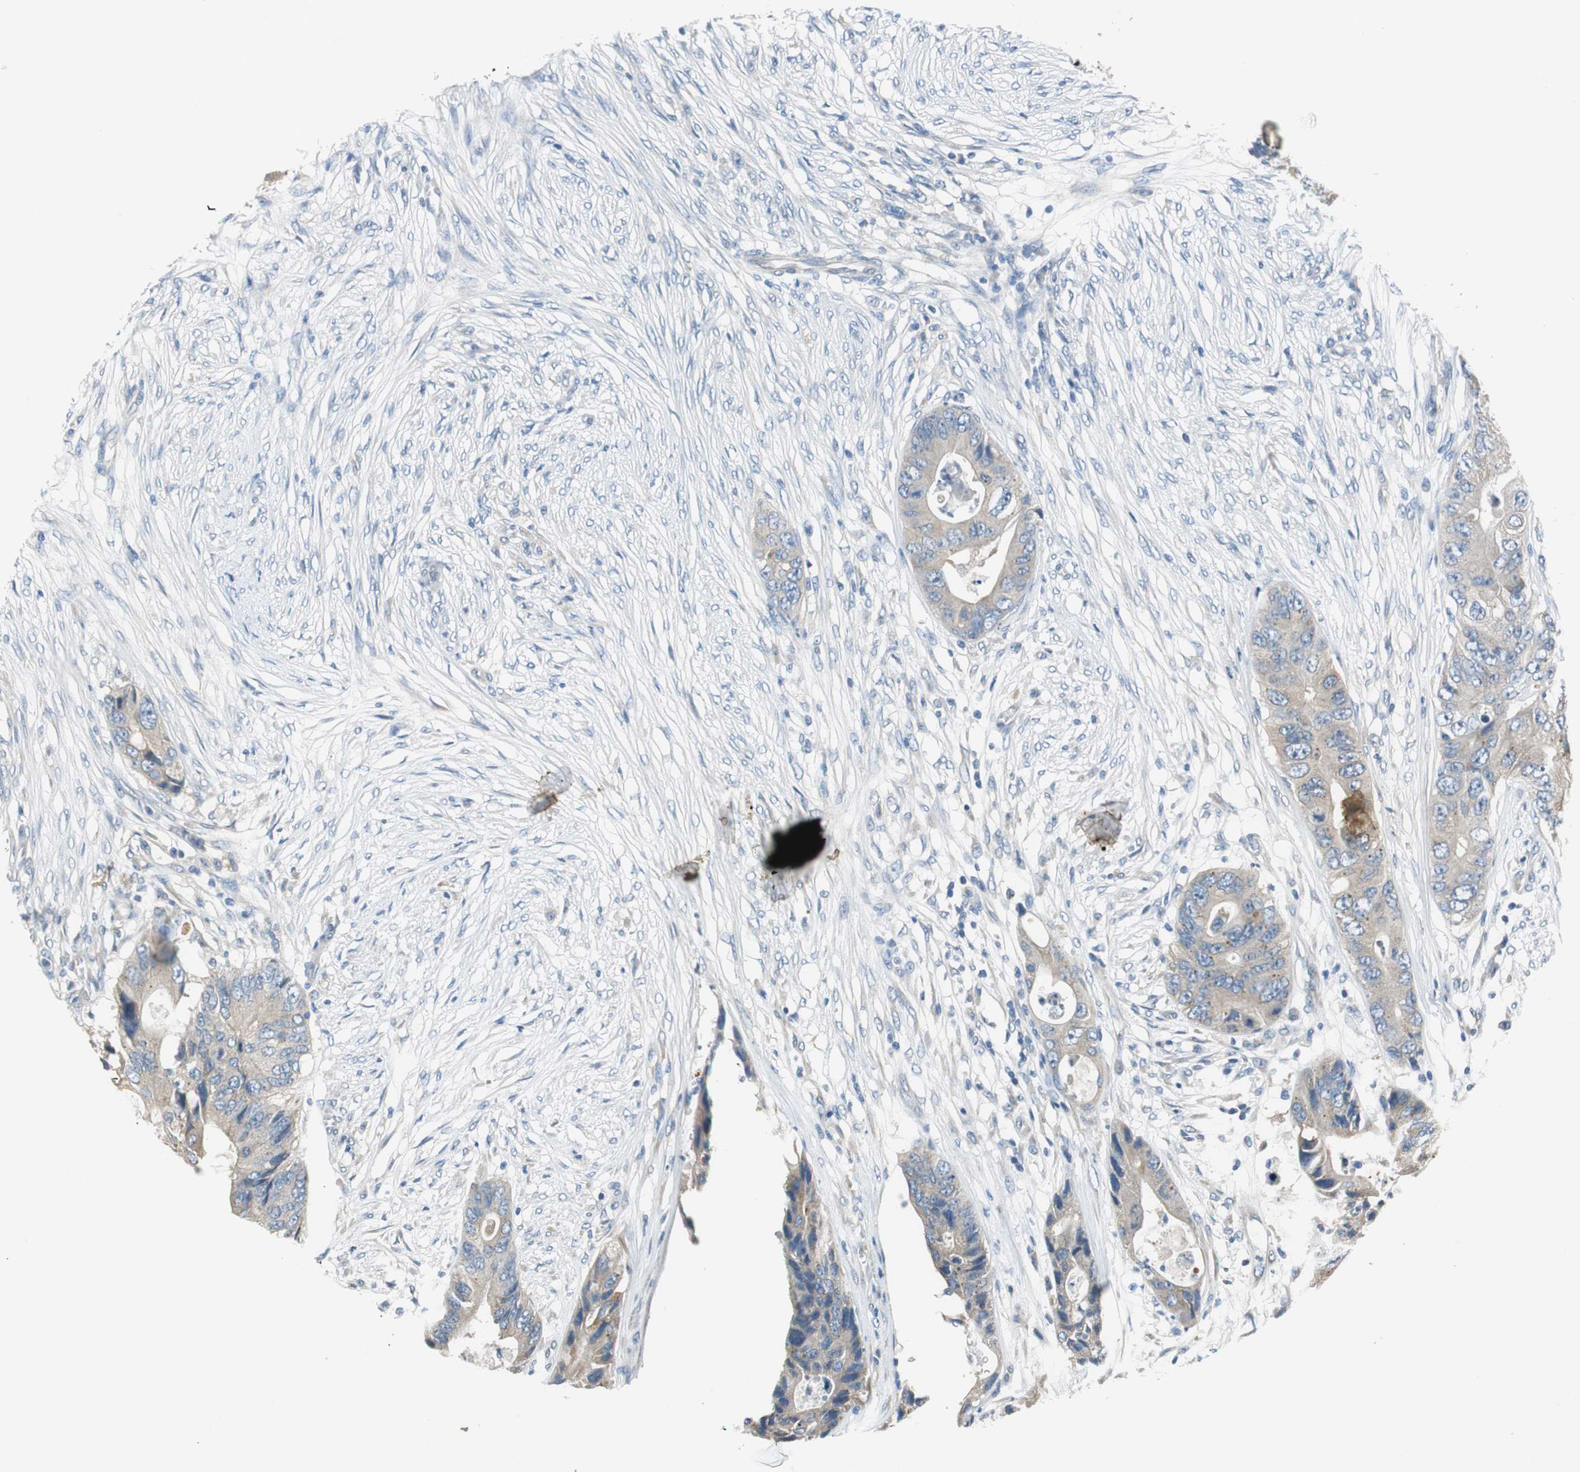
{"staining": {"intensity": "weak", "quantity": ">75%", "location": "cytoplasmic/membranous"}, "tissue": "colorectal cancer", "cell_type": "Tumor cells", "image_type": "cancer", "snomed": [{"axis": "morphology", "description": "Adenocarcinoma, NOS"}, {"axis": "topography", "description": "Colon"}], "caption": "Immunohistochemical staining of colorectal cancer (adenocarcinoma) displays low levels of weak cytoplasmic/membranous protein positivity in about >75% of tumor cells. Using DAB (brown) and hematoxylin (blue) stains, captured at high magnification using brightfield microscopy.", "gene": "FADS2", "patient": {"sex": "male", "age": 71}}